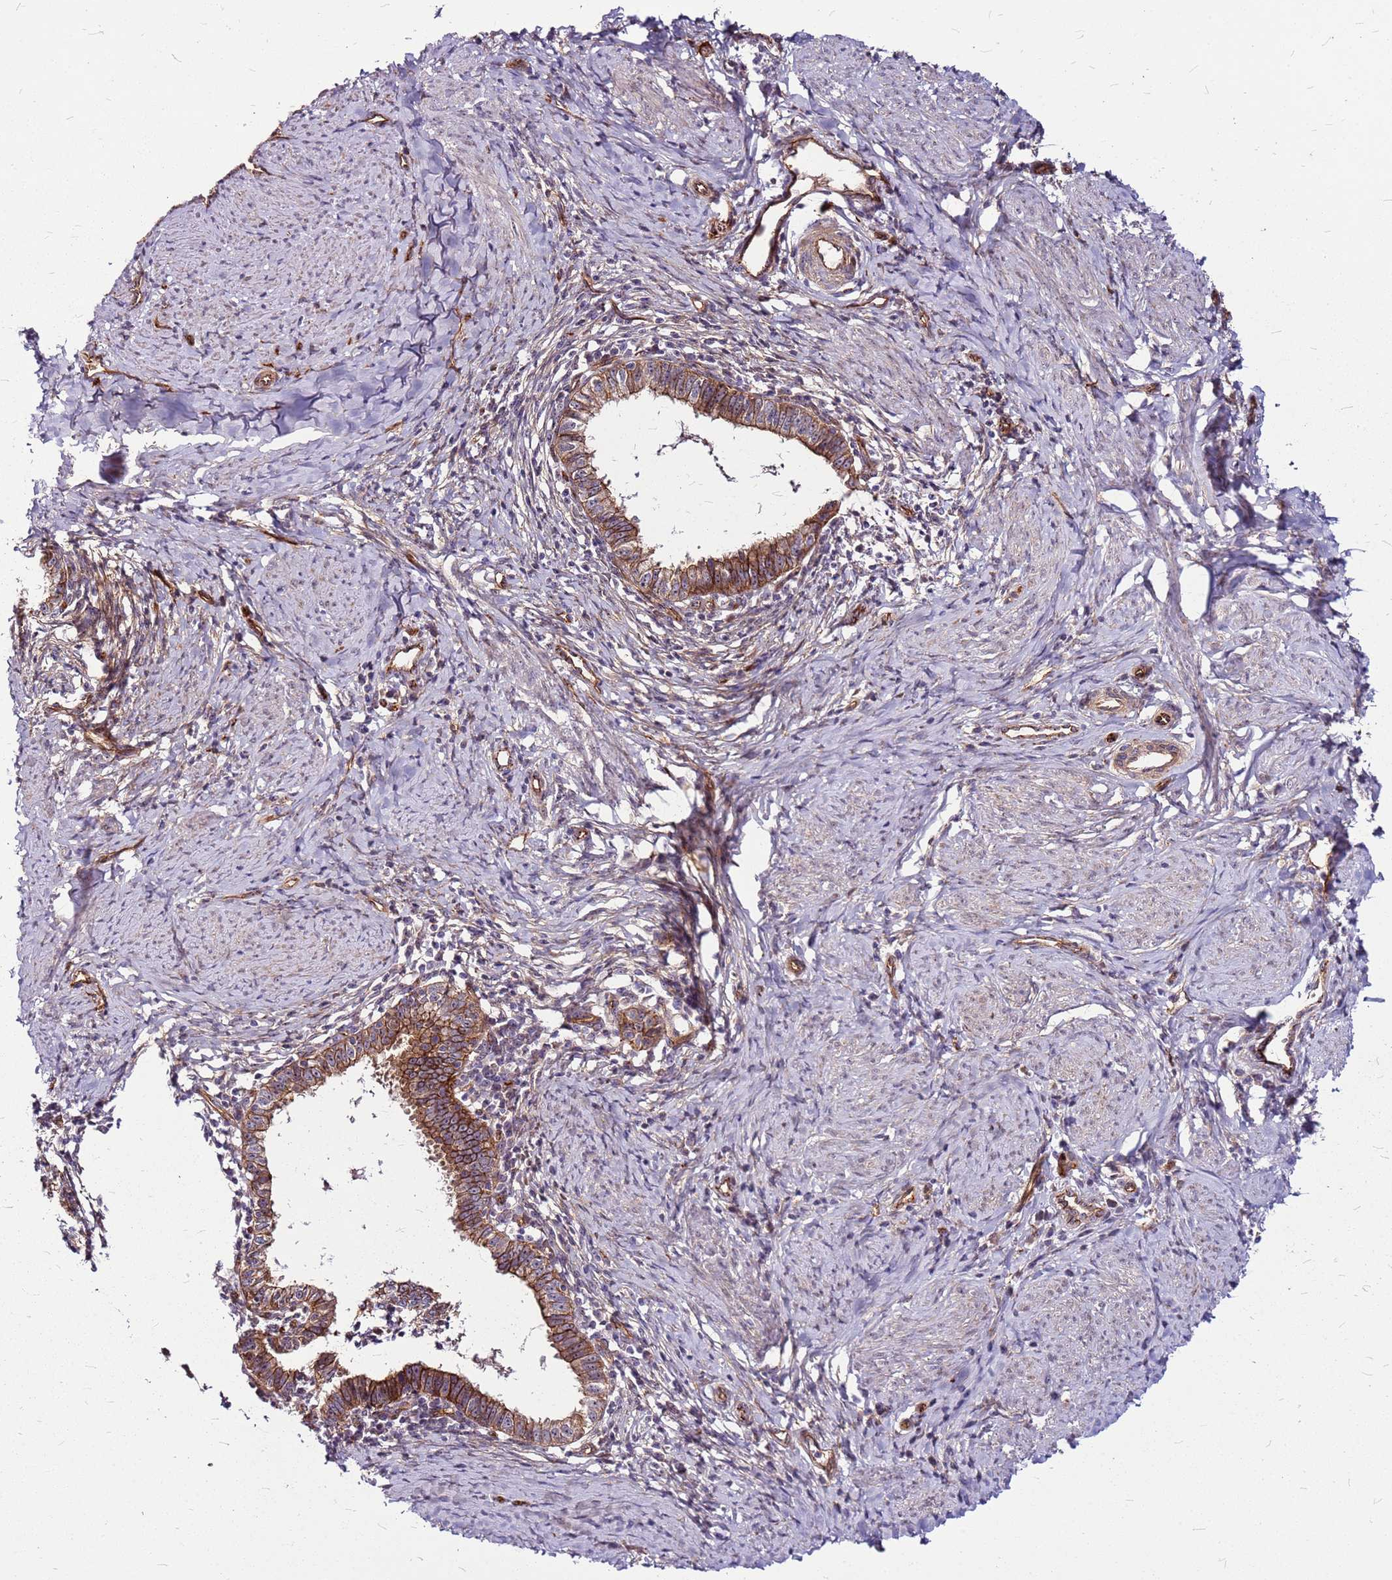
{"staining": {"intensity": "moderate", "quantity": ">75%", "location": "cytoplasmic/membranous"}, "tissue": "cervical cancer", "cell_type": "Tumor cells", "image_type": "cancer", "snomed": [{"axis": "morphology", "description": "Adenocarcinoma, NOS"}, {"axis": "topography", "description": "Cervix"}], "caption": "Cervical cancer stained with a protein marker exhibits moderate staining in tumor cells.", "gene": "TOPAZ1", "patient": {"sex": "female", "age": 36}}